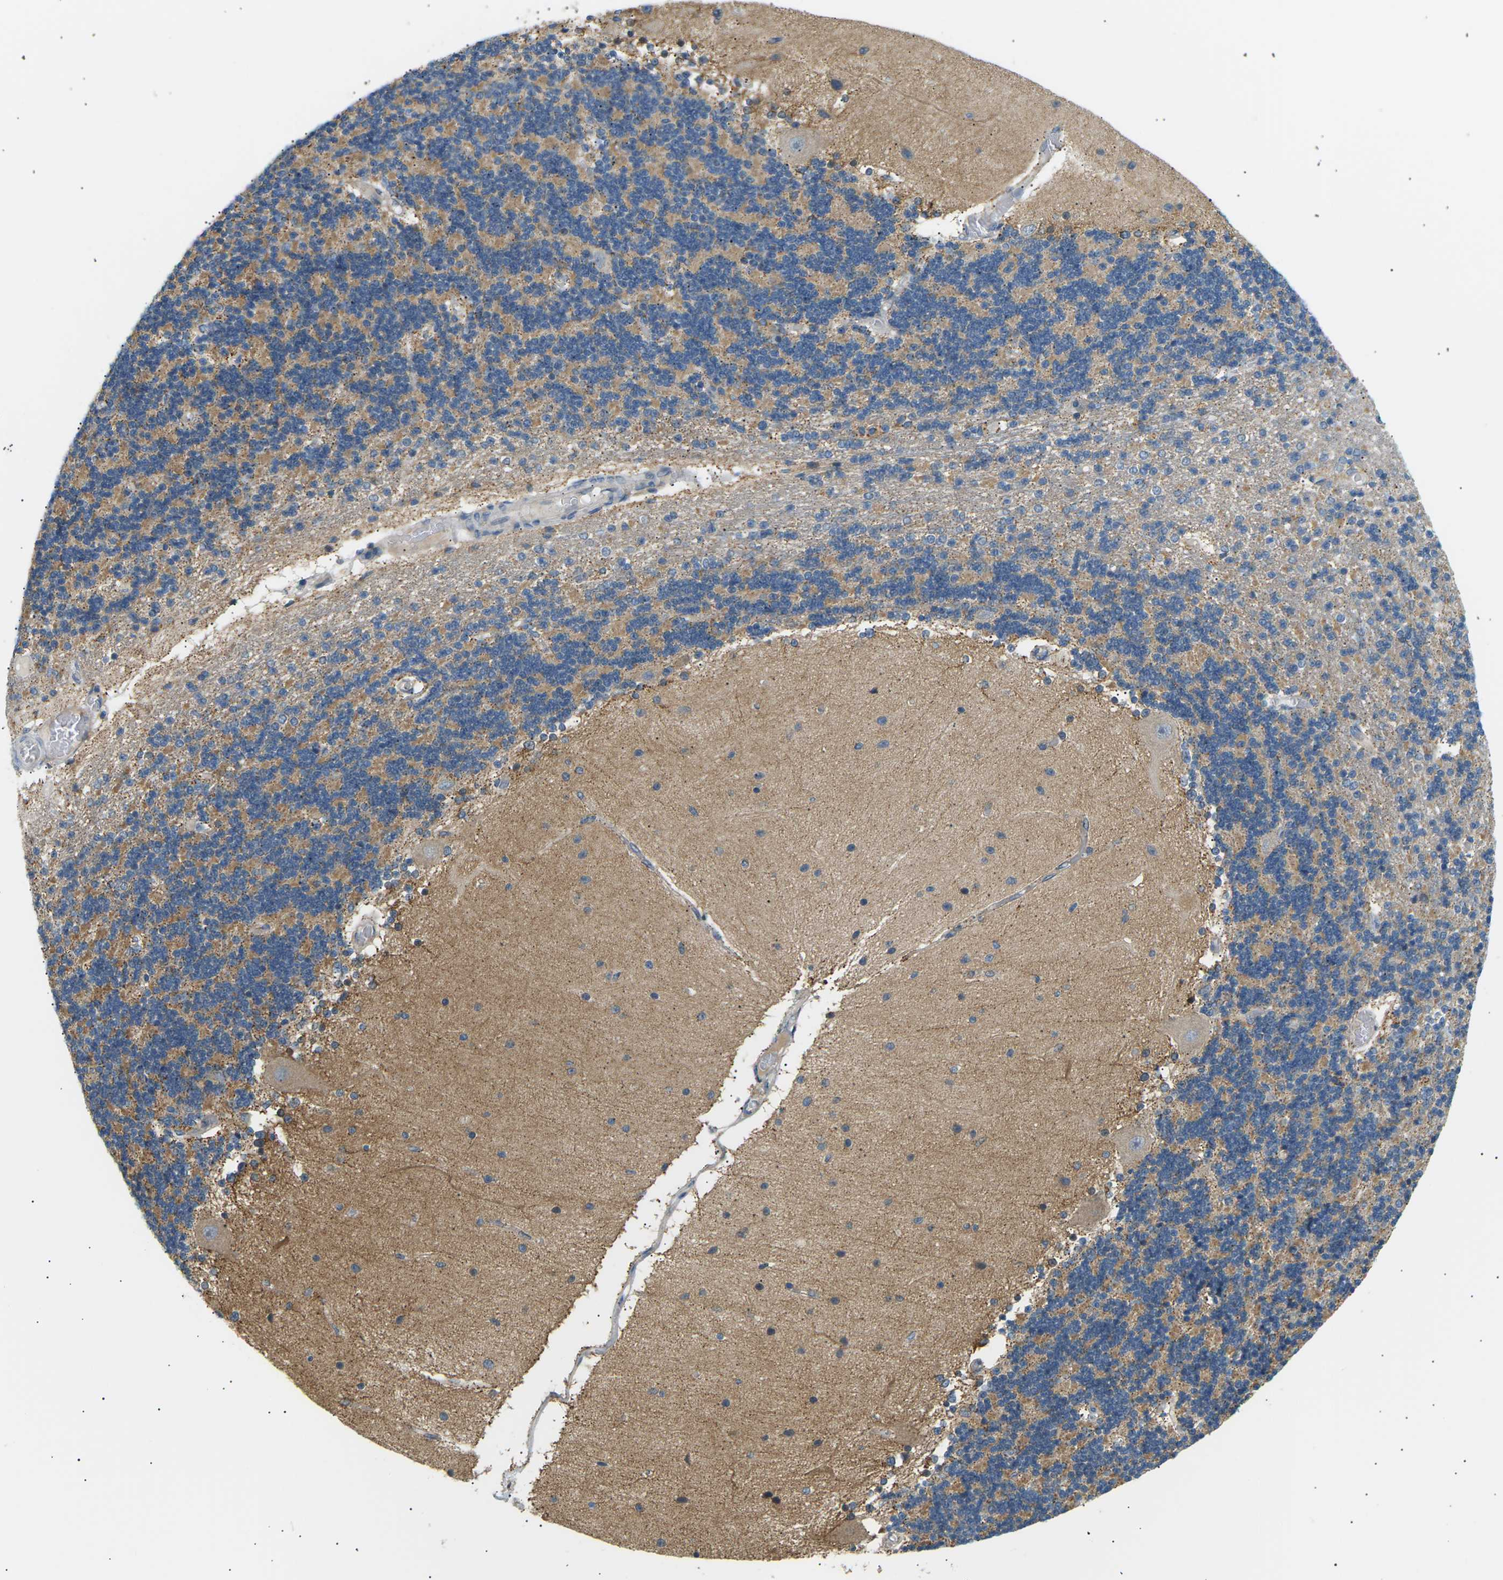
{"staining": {"intensity": "weak", "quantity": ">75%", "location": "cytoplasmic/membranous"}, "tissue": "cerebellum", "cell_type": "Cells in granular layer", "image_type": "normal", "snomed": [{"axis": "morphology", "description": "Normal tissue, NOS"}, {"axis": "topography", "description": "Cerebellum"}], "caption": "Unremarkable cerebellum displays weak cytoplasmic/membranous expression in approximately >75% of cells in granular layer.", "gene": "TBC1D8", "patient": {"sex": "female", "age": 54}}